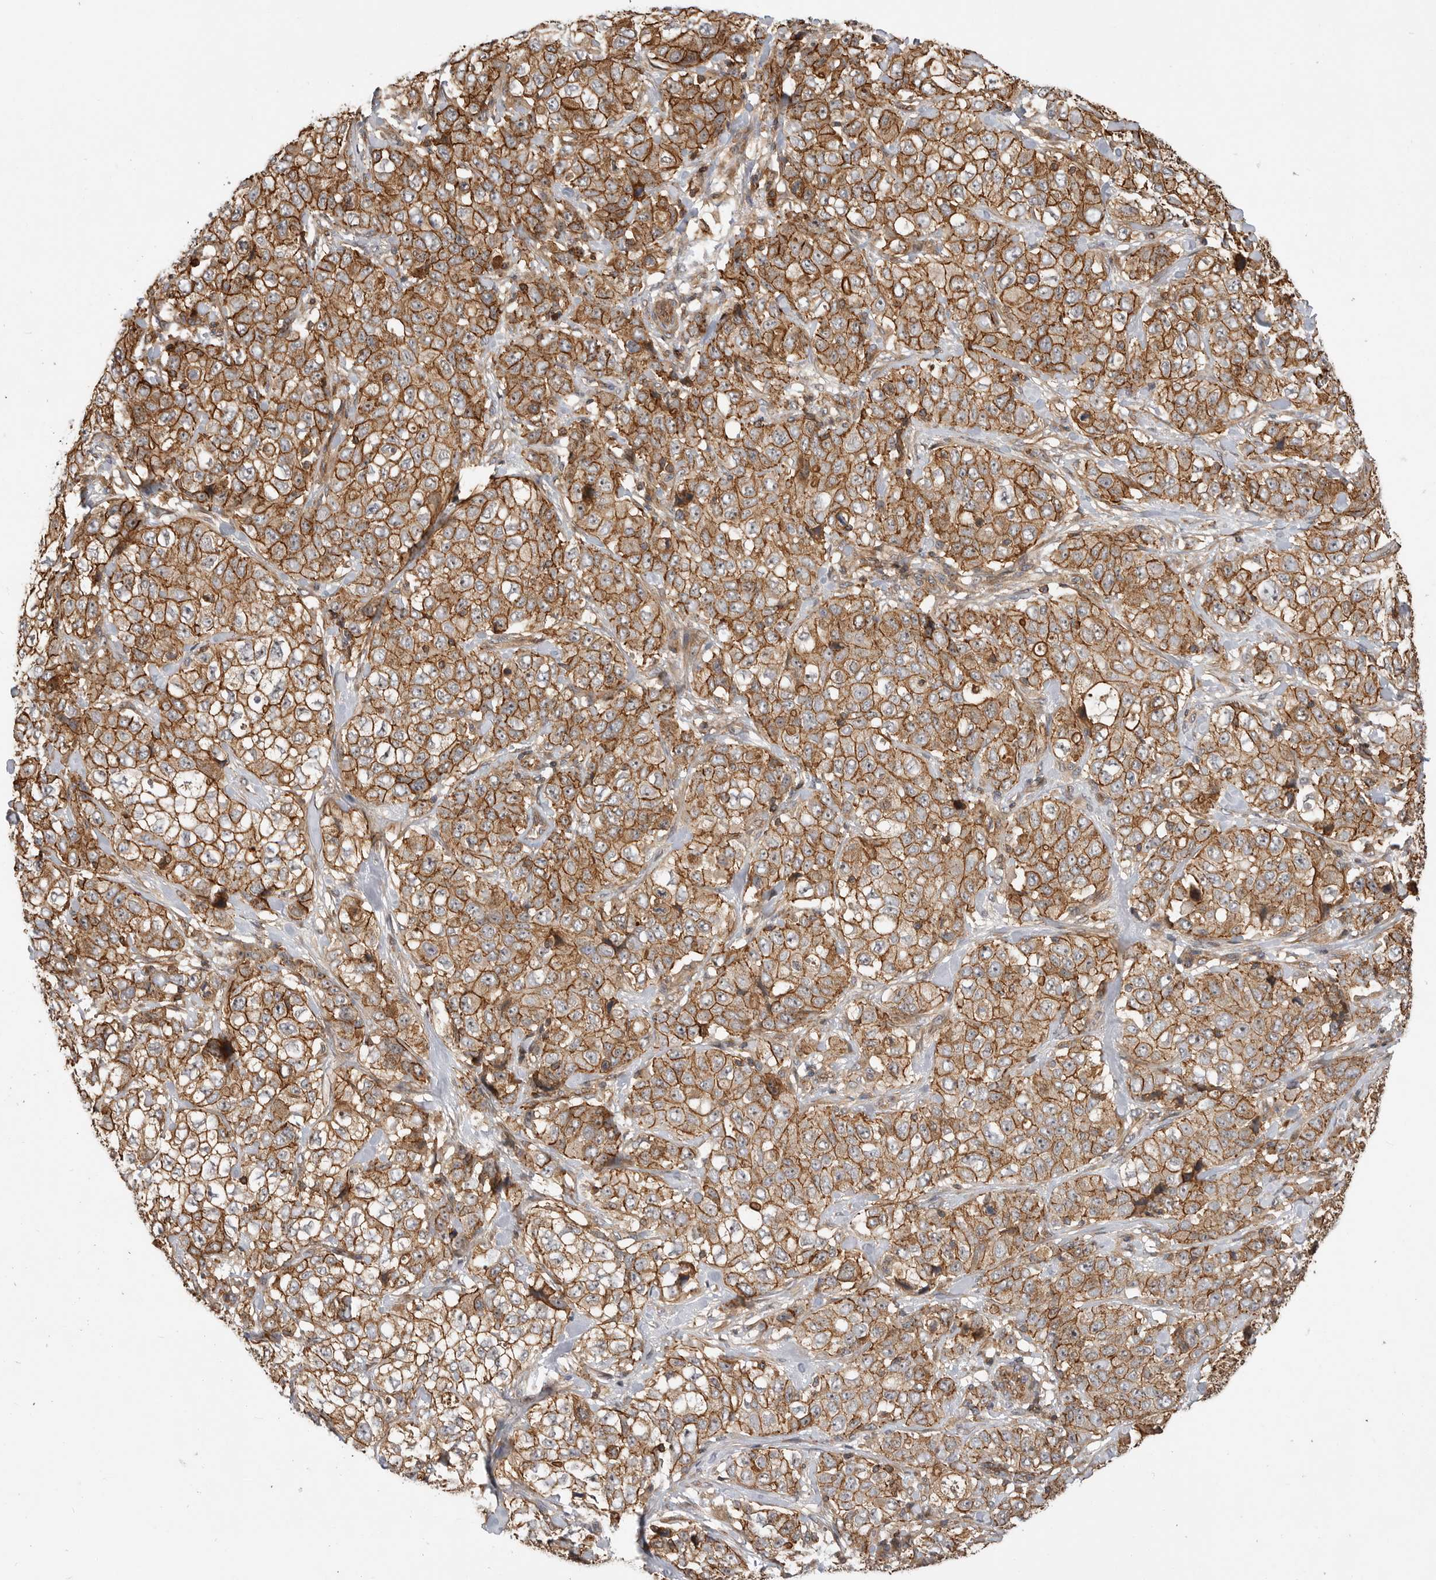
{"staining": {"intensity": "strong", "quantity": ">75%", "location": "cytoplasmic/membranous"}, "tissue": "stomach cancer", "cell_type": "Tumor cells", "image_type": "cancer", "snomed": [{"axis": "morphology", "description": "Adenocarcinoma, NOS"}, {"axis": "topography", "description": "Stomach"}], "caption": "Adenocarcinoma (stomach) stained with immunohistochemistry reveals strong cytoplasmic/membranous positivity in about >75% of tumor cells. The staining was performed using DAB to visualize the protein expression in brown, while the nuclei were stained in blue with hematoxylin (Magnification: 20x).", "gene": "GPATCH2", "patient": {"sex": "male", "age": 48}}